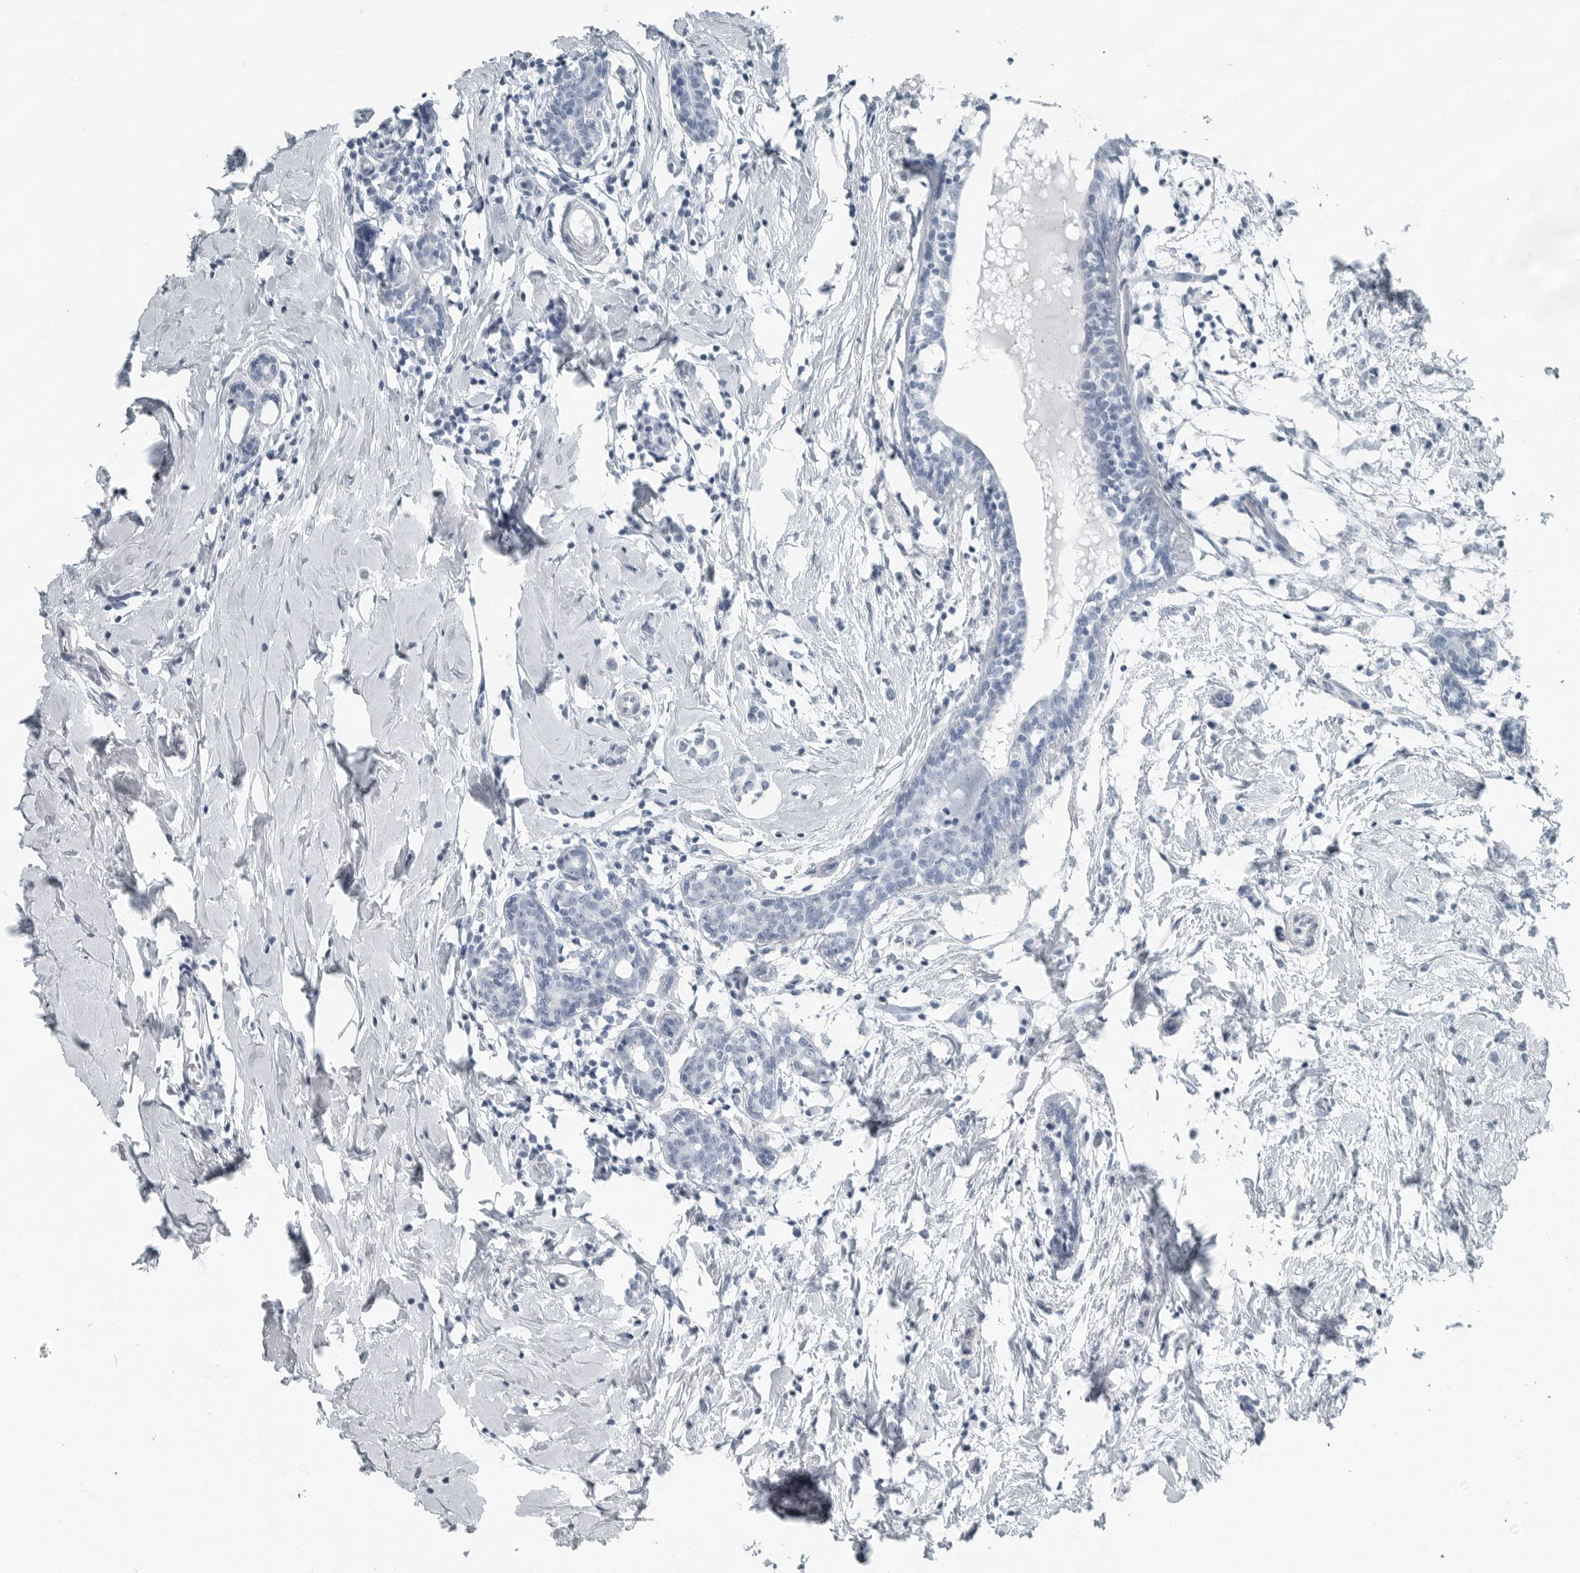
{"staining": {"intensity": "negative", "quantity": "none", "location": "none"}, "tissue": "breast cancer", "cell_type": "Tumor cells", "image_type": "cancer", "snomed": [{"axis": "morphology", "description": "Normal tissue, NOS"}, {"axis": "morphology", "description": "Lobular carcinoma"}, {"axis": "topography", "description": "Breast"}], "caption": "This image is of breast lobular carcinoma stained with immunohistochemistry to label a protein in brown with the nuclei are counter-stained blue. There is no positivity in tumor cells.", "gene": "FABP6", "patient": {"sex": "female", "age": 47}}